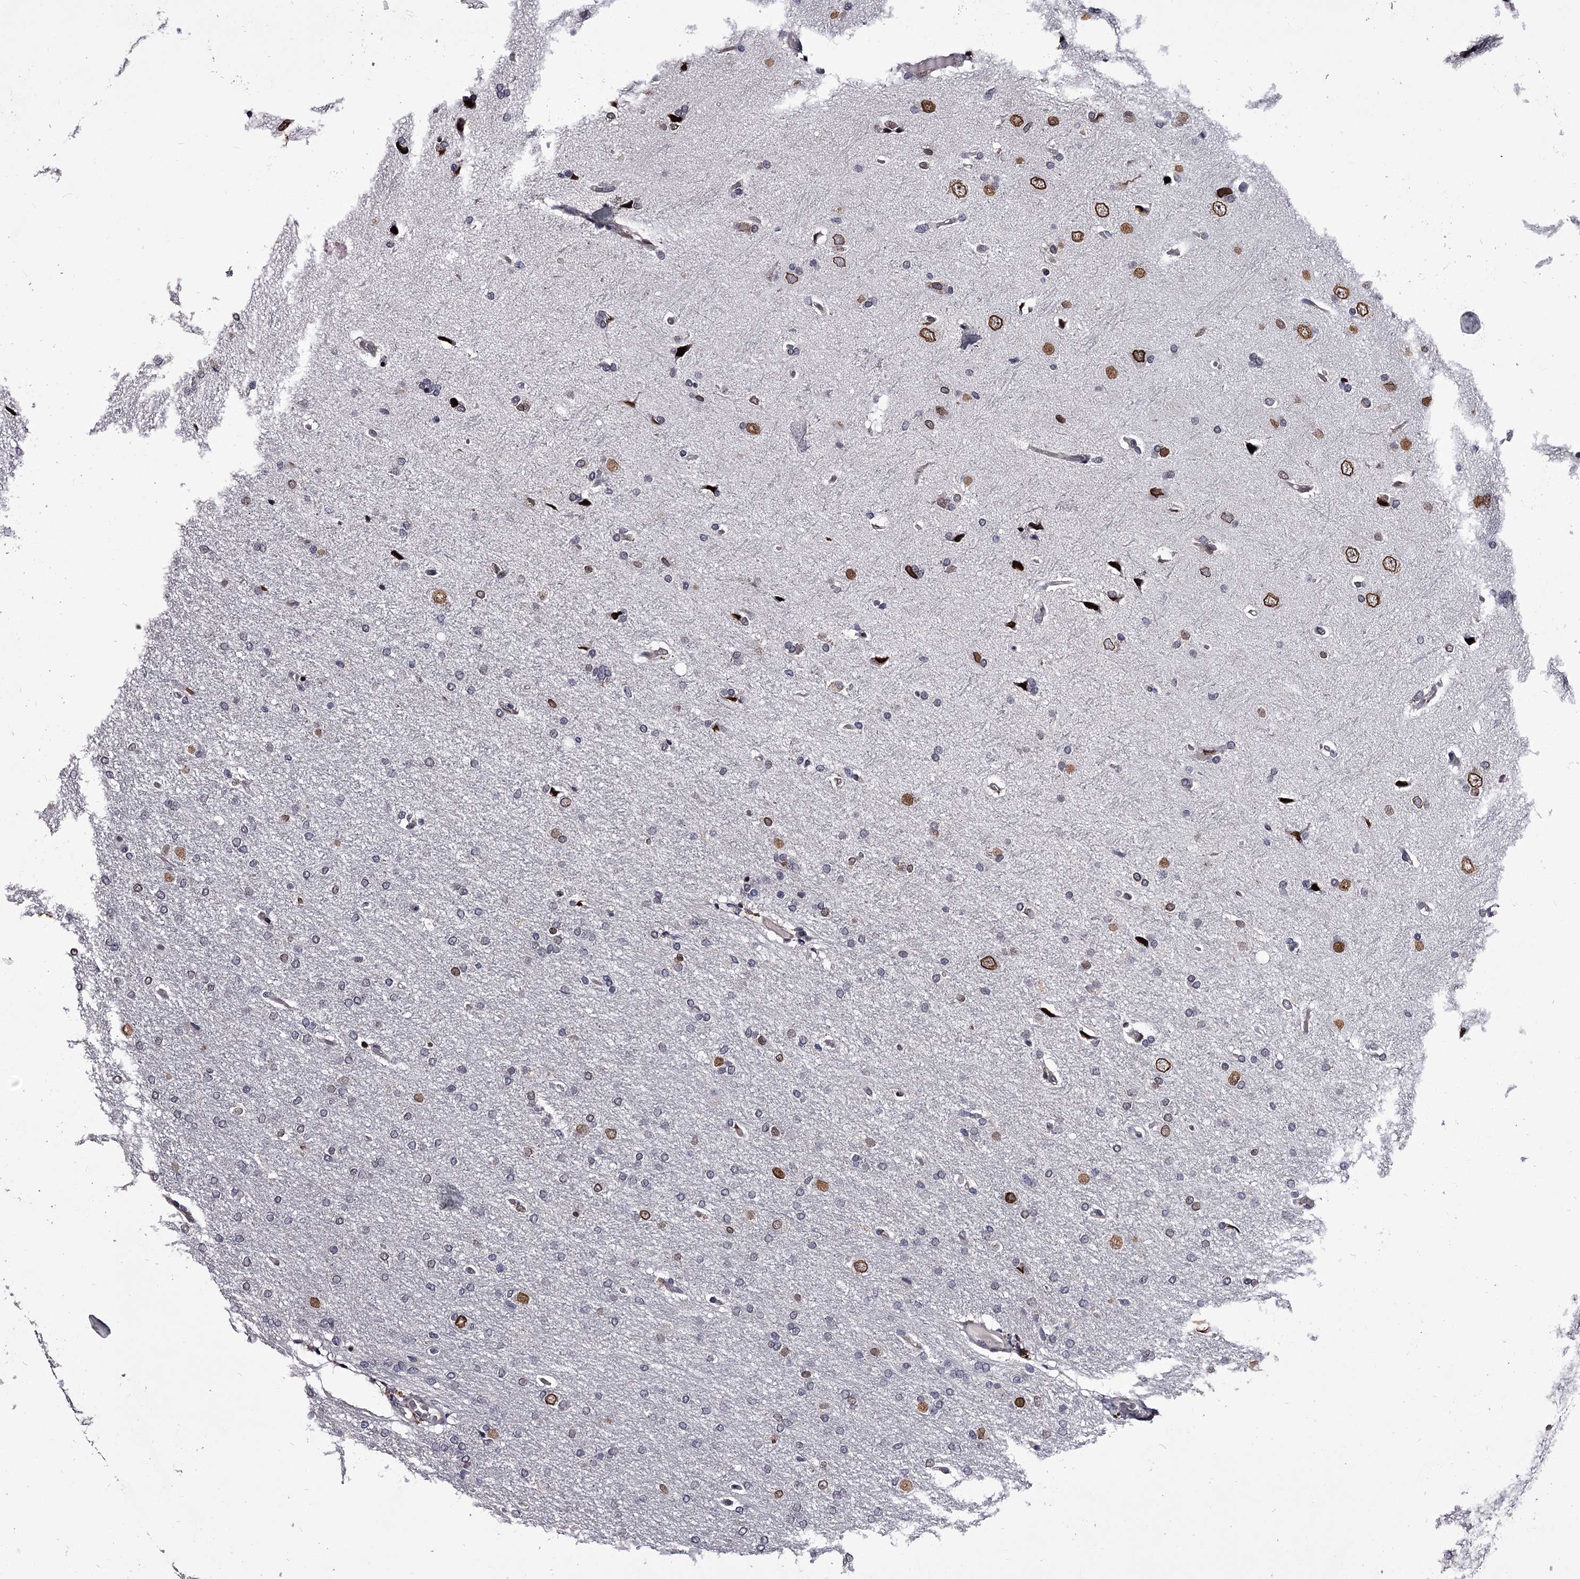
{"staining": {"intensity": "weak", "quantity": "<25%", "location": "nuclear"}, "tissue": "glioma", "cell_type": "Tumor cells", "image_type": "cancer", "snomed": [{"axis": "morphology", "description": "Glioma, malignant, High grade"}, {"axis": "topography", "description": "Brain"}], "caption": "Tumor cells are negative for brown protein staining in malignant glioma (high-grade).", "gene": "OVOL2", "patient": {"sex": "male", "age": 72}}